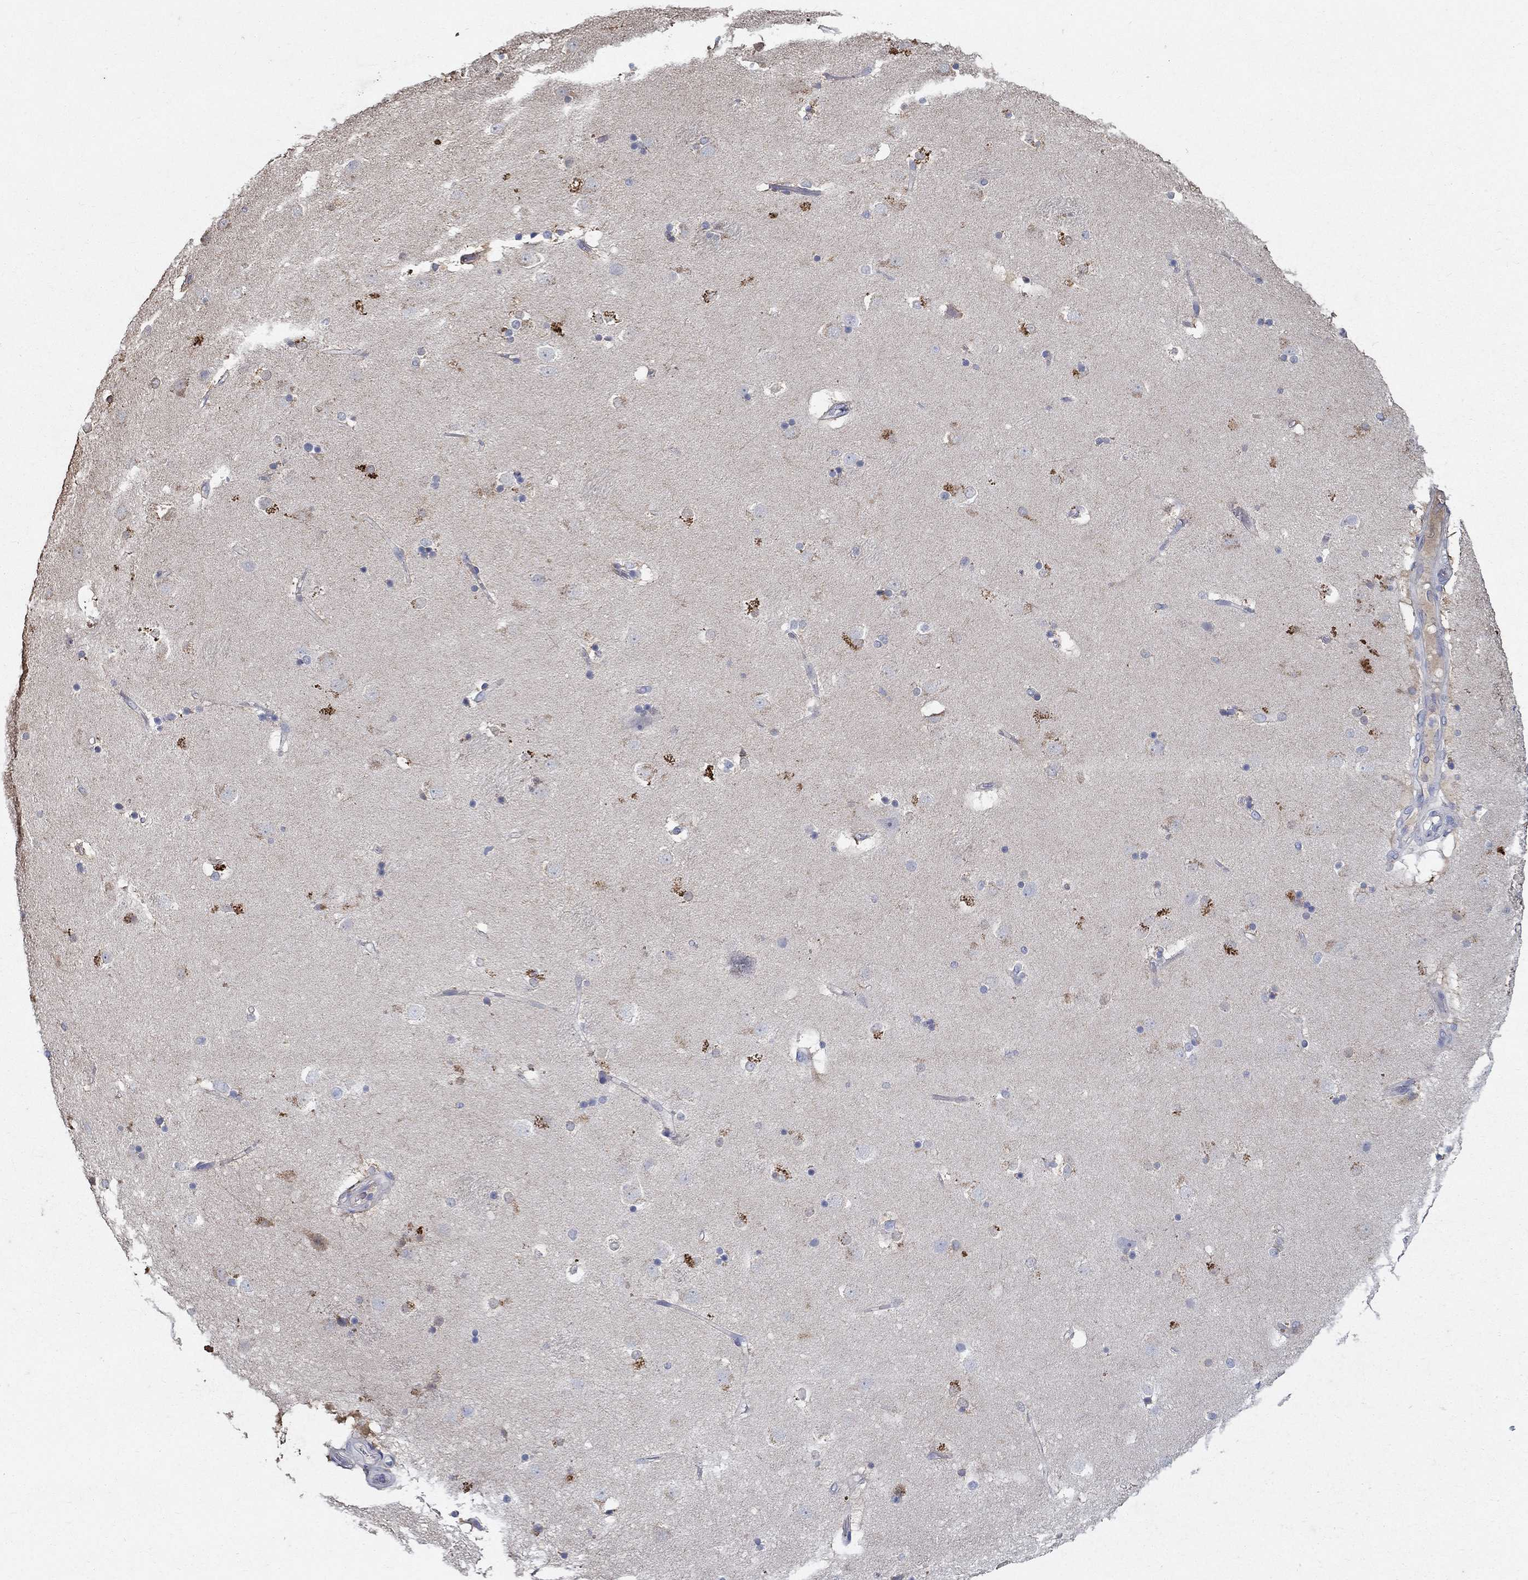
{"staining": {"intensity": "moderate", "quantity": "<25%", "location": "cytoplasmic/membranous"}, "tissue": "caudate", "cell_type": "Glial cells", "image_type": "normal", "snomed": [{"axis": "morphology", "description": "Normal tissue, NOS"}, {"axis": "topography", "description": "Lateral ventricle wall"}], "caption": "A brown stain shows moderate cytoplasmic/membranous staining of a protein in glial cells of benign caudate. The staining was performed using DAB (3,3'-diaminobenzidine), with brown indicating positive protein expression. Nuclei are stained blue with hematoxylin.", "gene": "PROZ", "patient": {"sex": "male", "age": 51}}